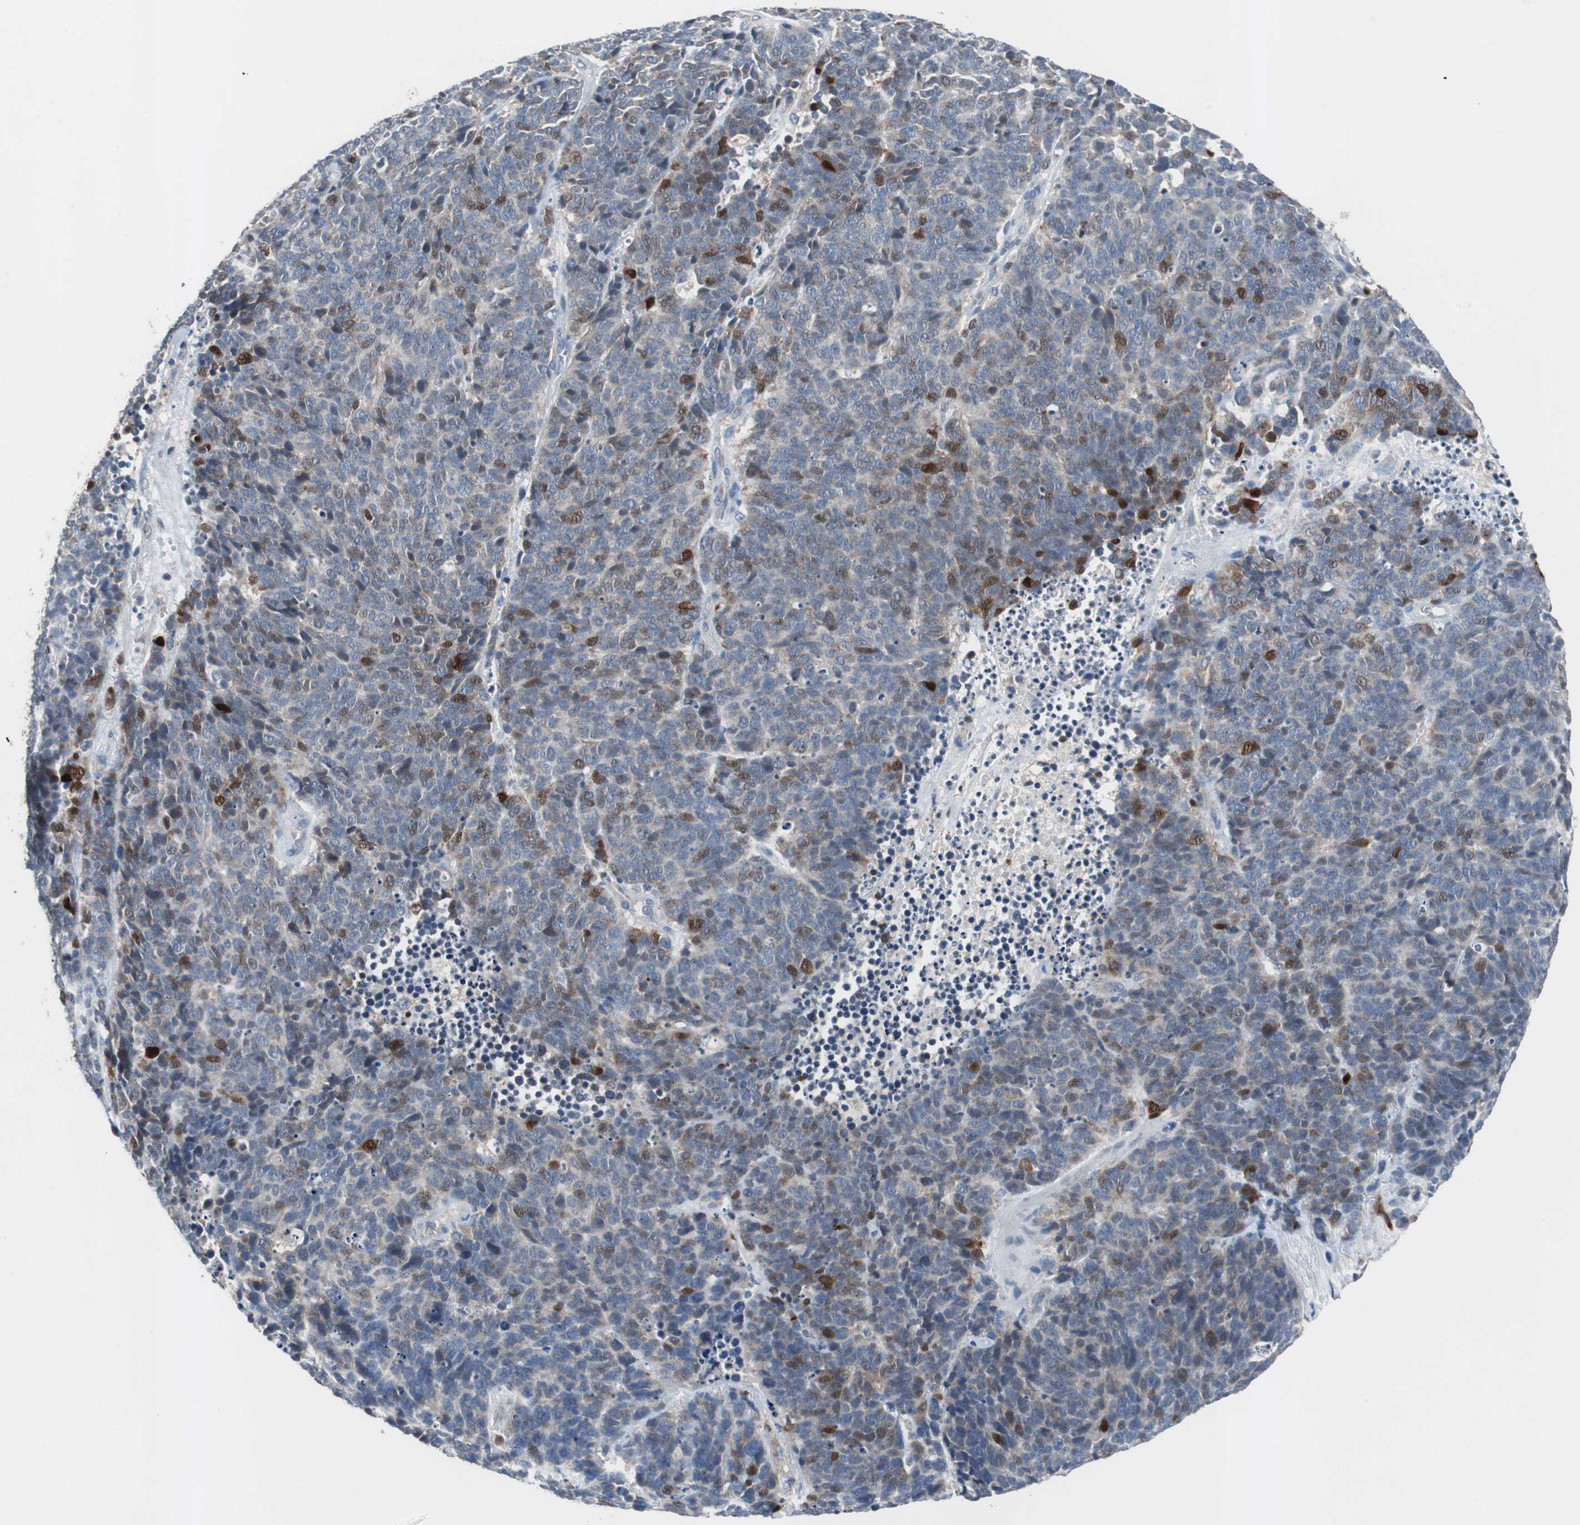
{"staining": {"intensity": "strong", "quantity": "<25%", "location": "cytoplasmic/membranous,nuclear"}, "tissue": "lung cancer", "cell_type": "Tumor cells", "image_type": "cancer", "snomed": [{"axis": "morphology", "description": "Neoplasm, malignant, NOS"}, {"axis": "topography", "description": "Lung"}], "caption": "Human lung cancer stained with a protein marker demonstrates strong staining in tumor cells.", "gene": "CALB2", "patient": {"sex": "female", "age": 58}}